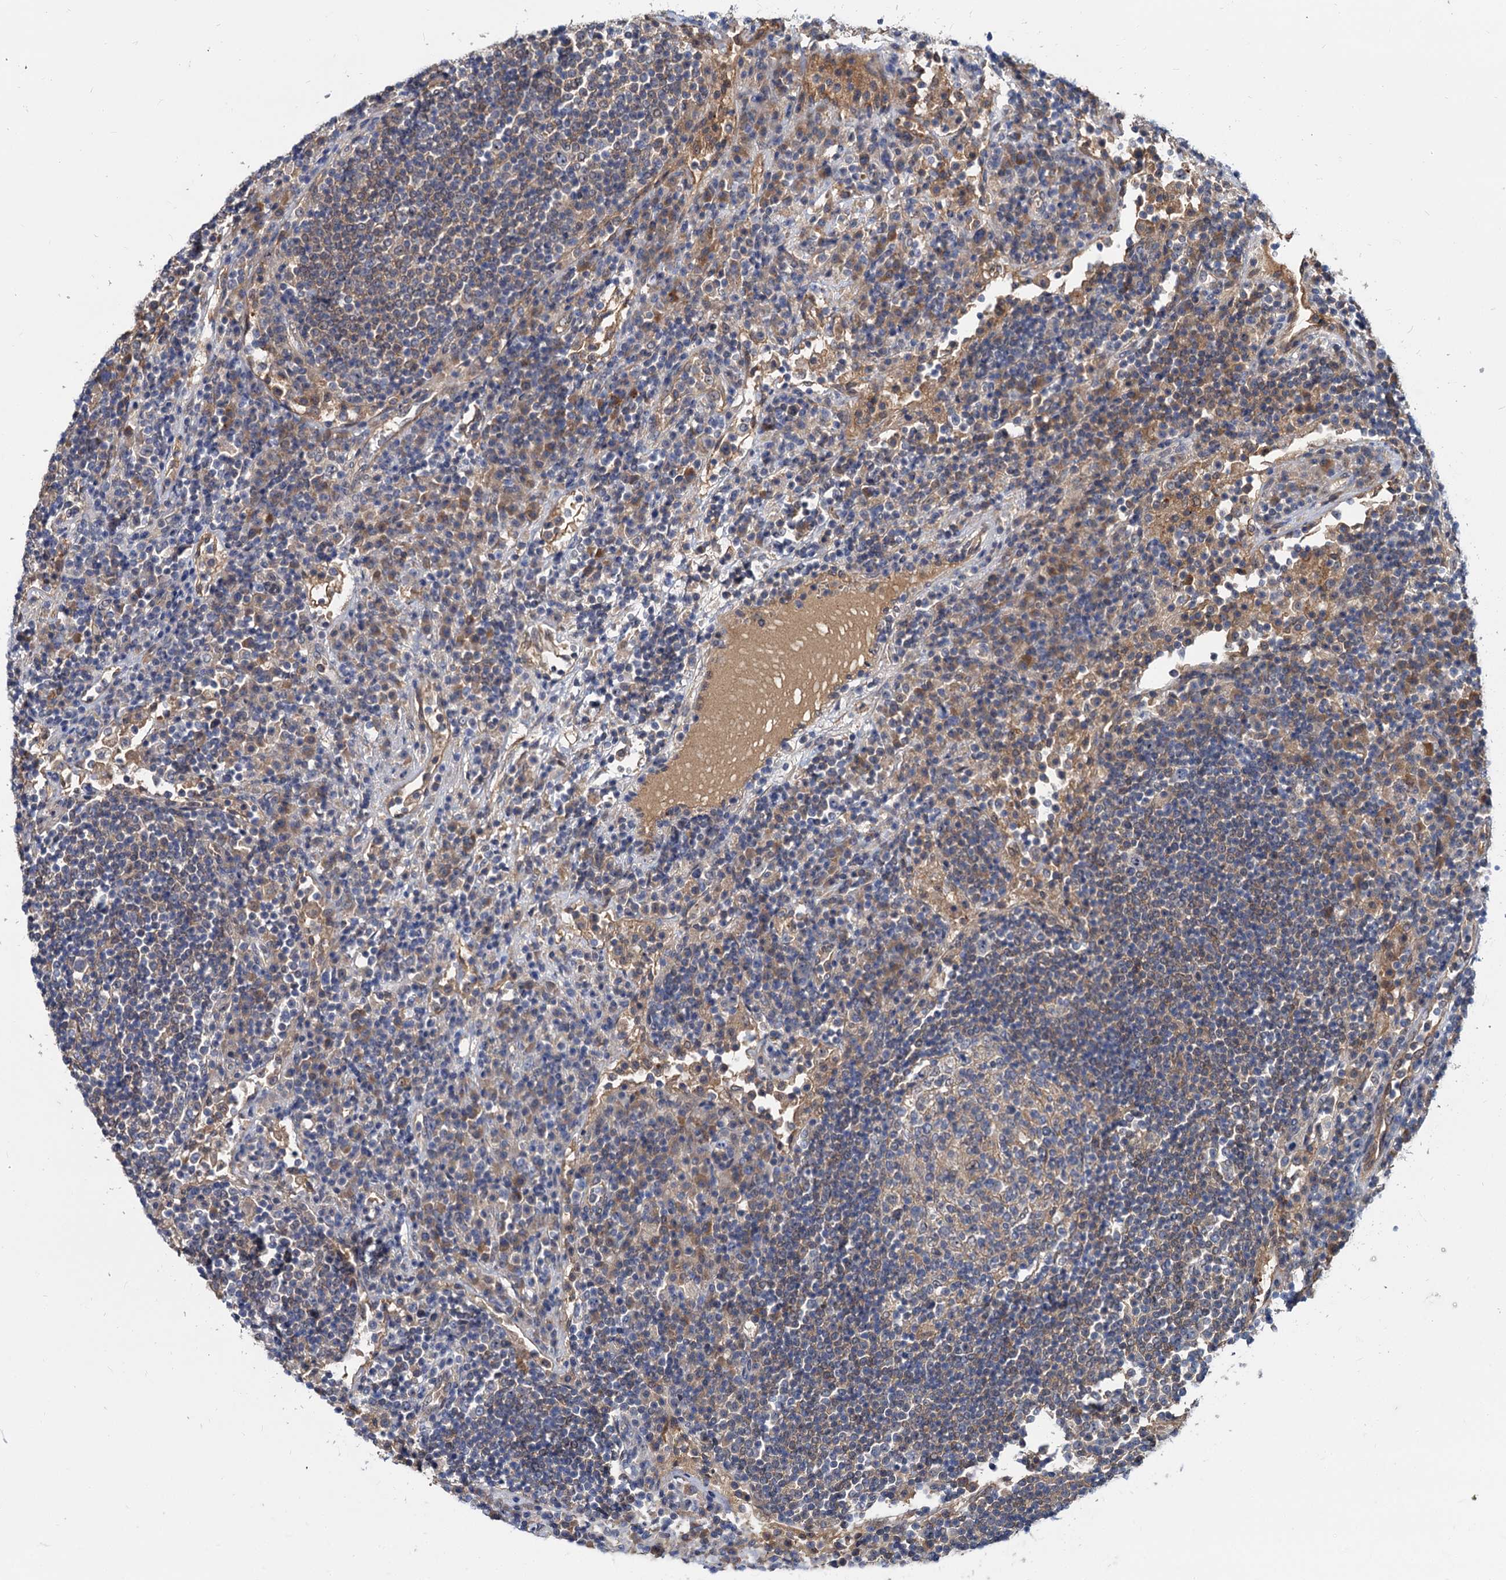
{"staining": {"intensity": "weak", "quantity": "25%-75%", "location": "cytoplasmic/membranous"}, "tissue": "lymph node", "cell_type": "Germinal center cells", "image_type": "normal", "snomed": [{"axis": "morphology", "description": "Normal tissue, NOS"}, {"axis": "topography", "description": "Lymph node"}], "caption": "Protein staining by IHC shows weak cytoplasmic/membranous staining in about 25%-75% of germinal center cells in unremarkable lymph node. (brown staining indicates protein expression, while blue staining denotes nuclei).", "gene": "SNX15", "patient": {"sex": "female", "age": 53}}